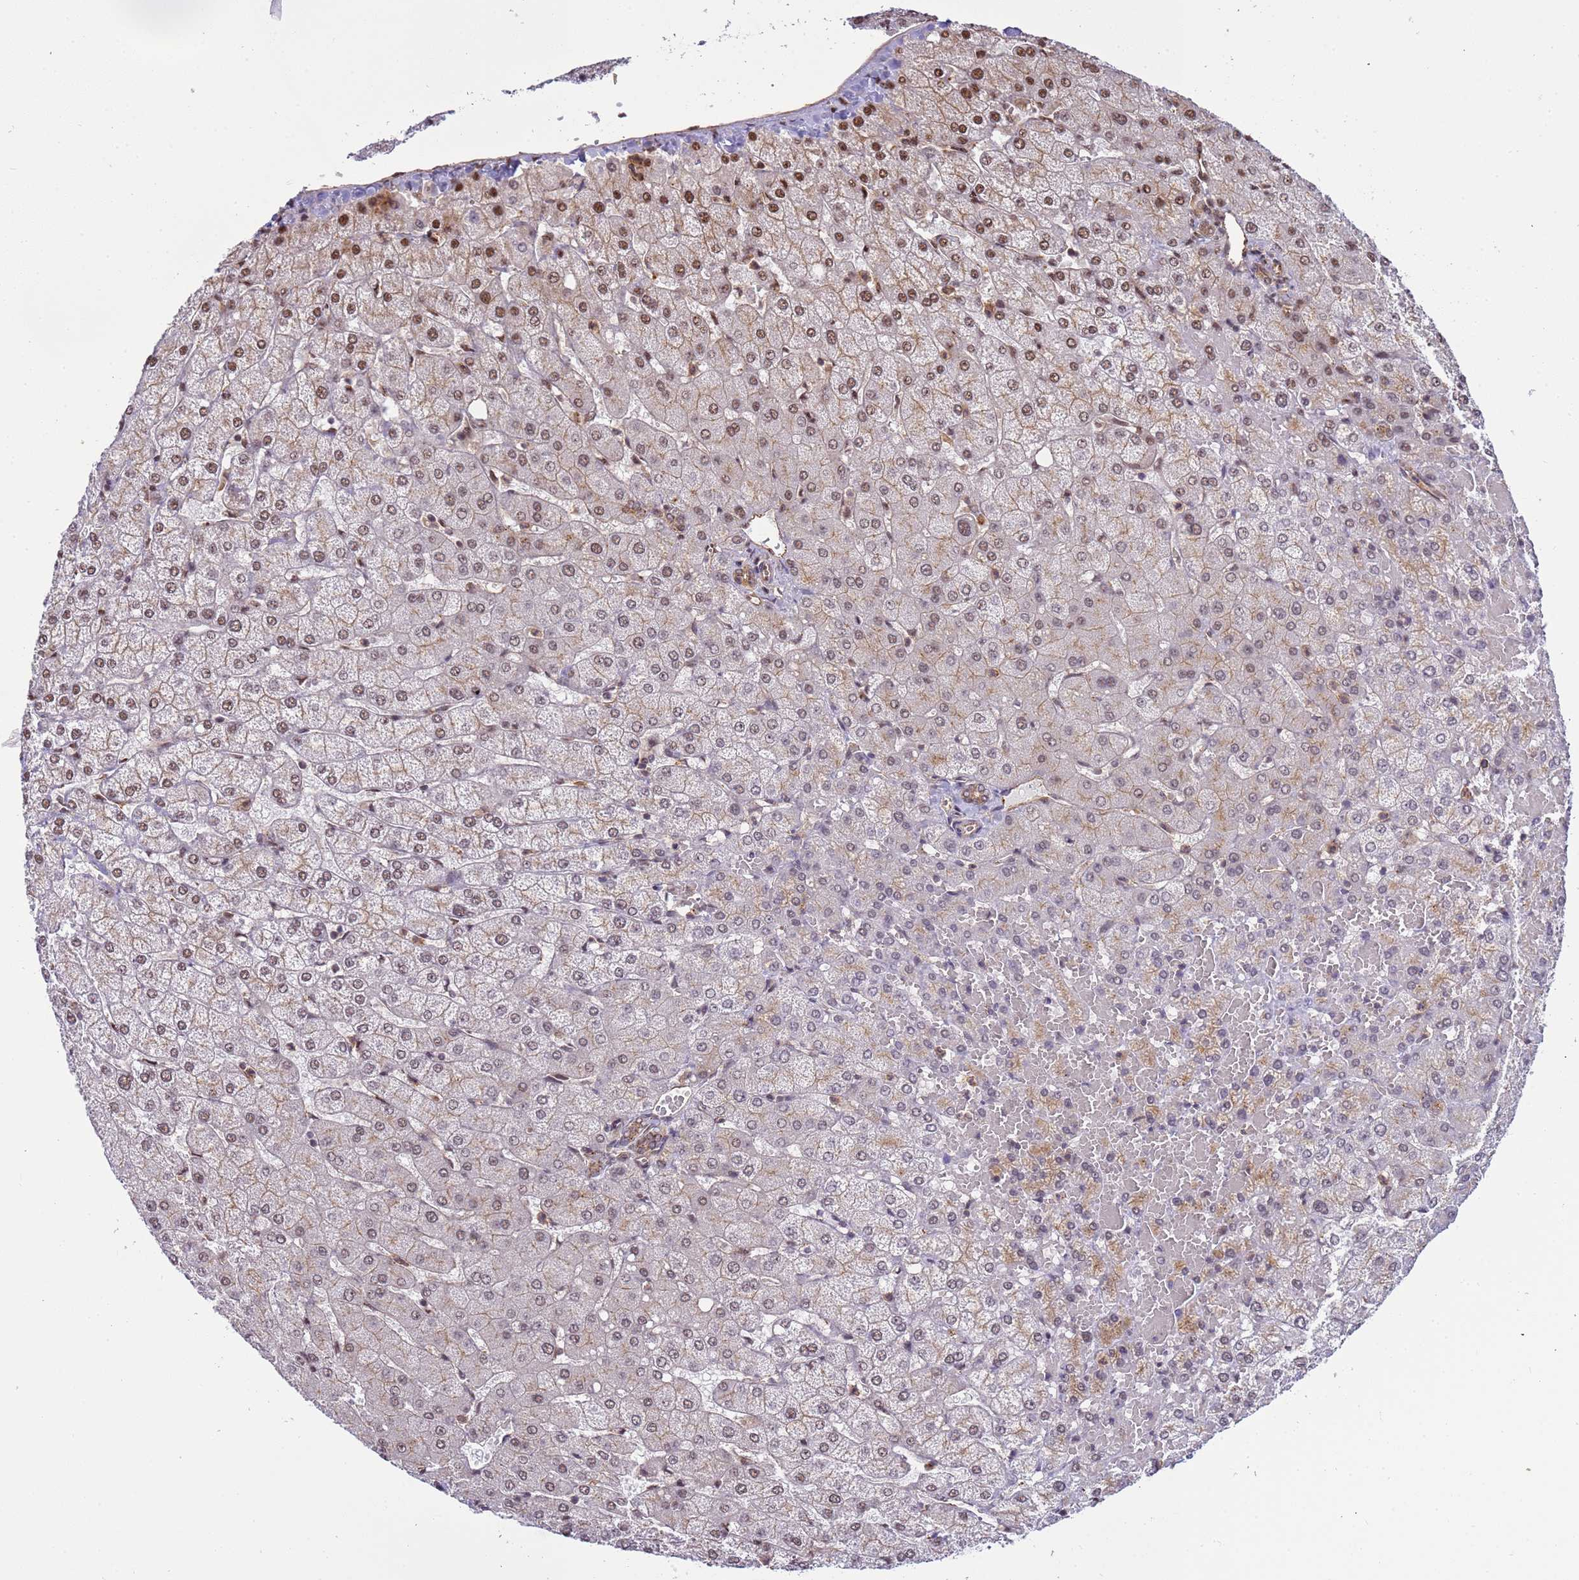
{"staining": {"intensity": "weak", "quantity": ">75%", "location": "nuclear"}, "tissue": "liver", "cell_type": "Cholangiocytes", "image_type": "normal", "snomed": [{"axis": "morphology", "description": "Normal tissue, NOS"}, {"axis": "topography", "description": "Liver"}], "caption": "The image reveals staining of unremarkable liver, revealing weak nuclear protein staining (brown color) within cholangiocytes. (IHC, brightfield microscopy, high magnification).", "gene": "EMC2", "patient": {"sex": "female", "age": 54}}